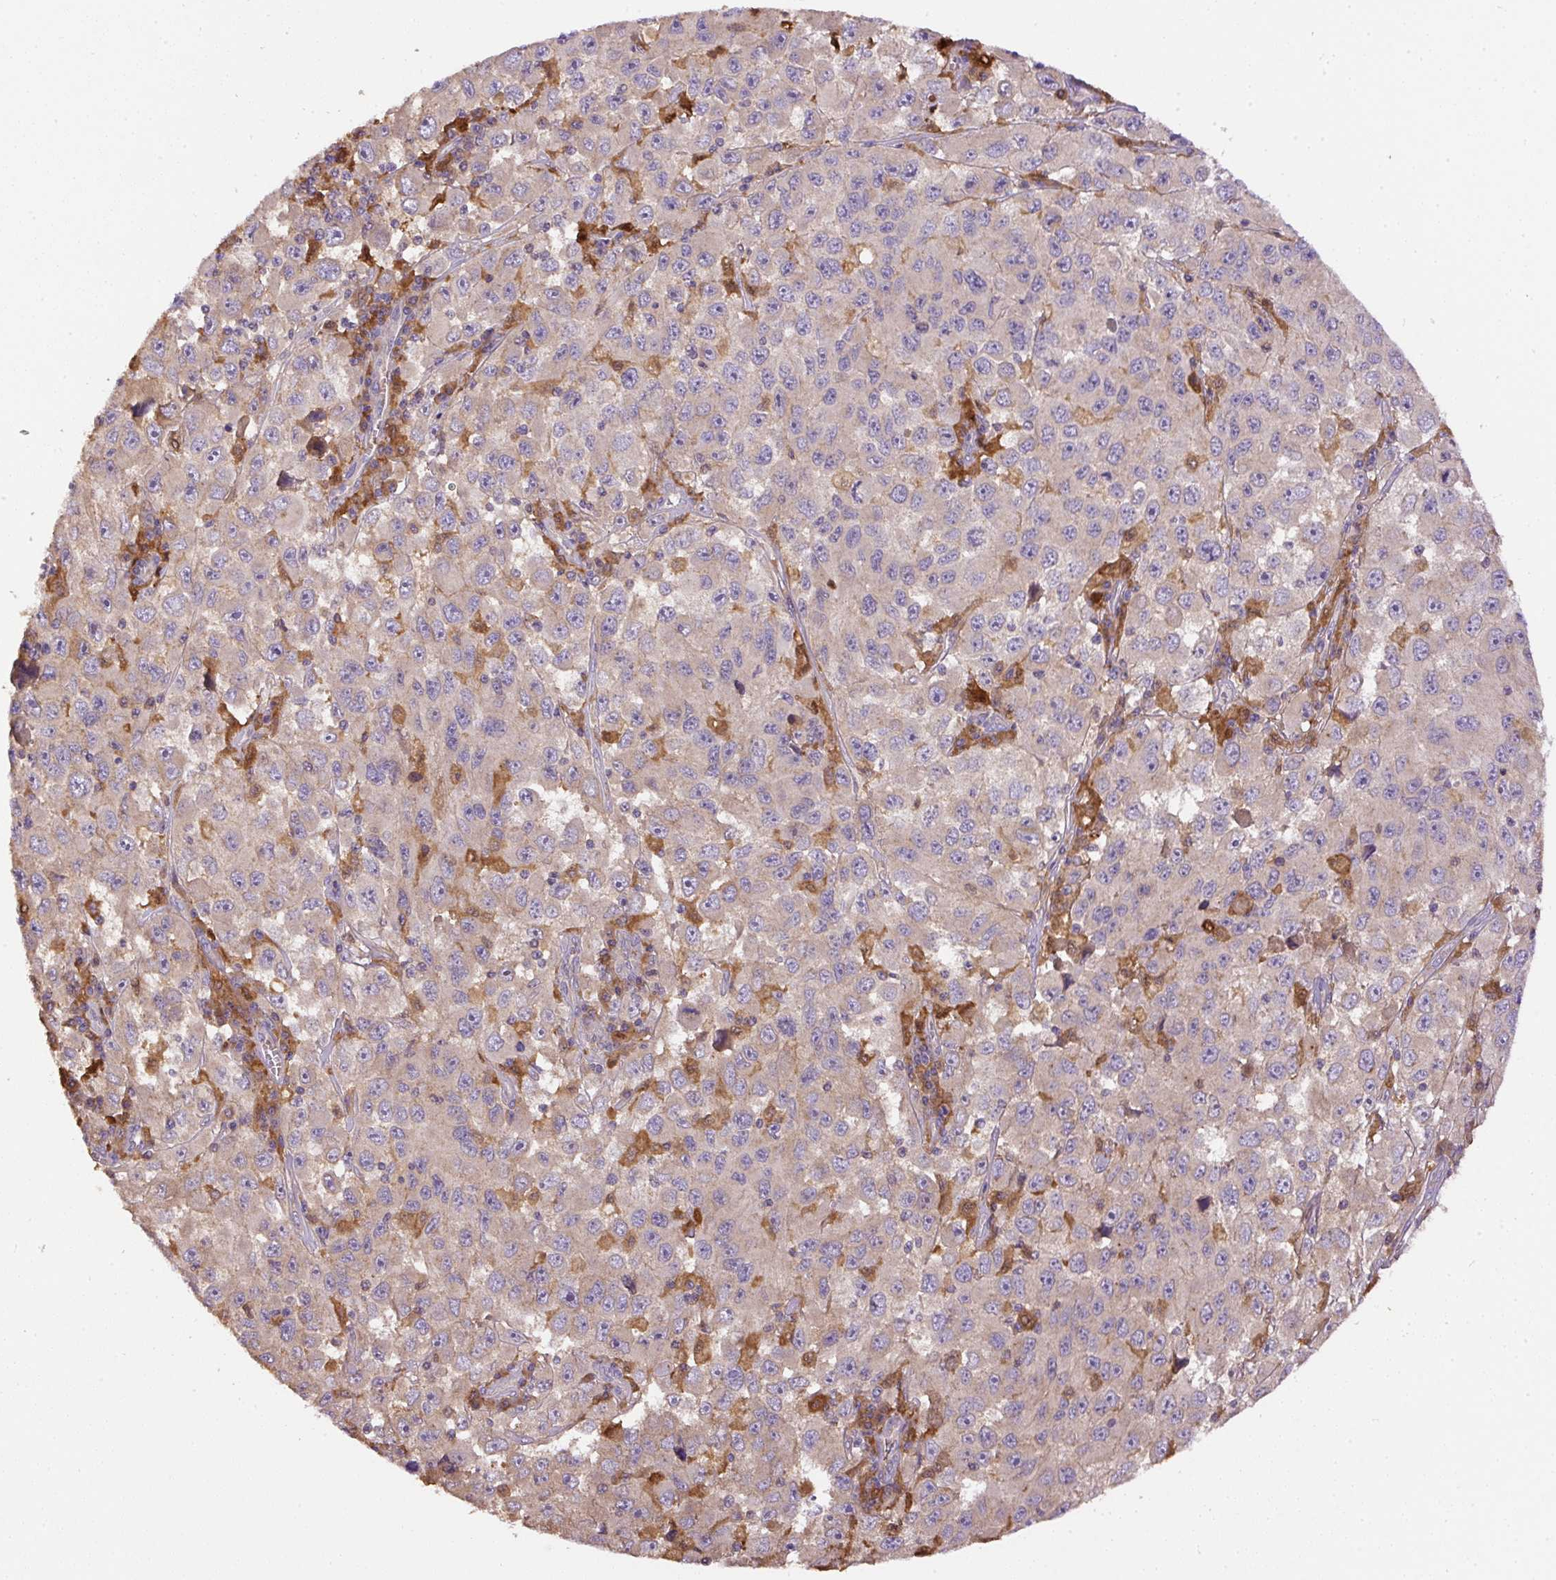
{"staining": {"intensity": "negative", "quantity": "none", "location": "none"}, "tissue": "melanoma", "cell_type": "Tumor cells", "image_type": "cancer", "snomed": [{"axis": "morphology", "description": "Malignant melanoma, Metastatic site"}, {"axis": "topography", "description": "Lymph node"}], "caption": "A photomicrograph of human melanoma is negative for staining in tumor cells. (Stains: DAB IHC with hematoxylin counter stain, Microscopy: brightfield microscopy at high magnification).", "gene": "DAPK1", "patient": {"sex": "female", "age": 67}}